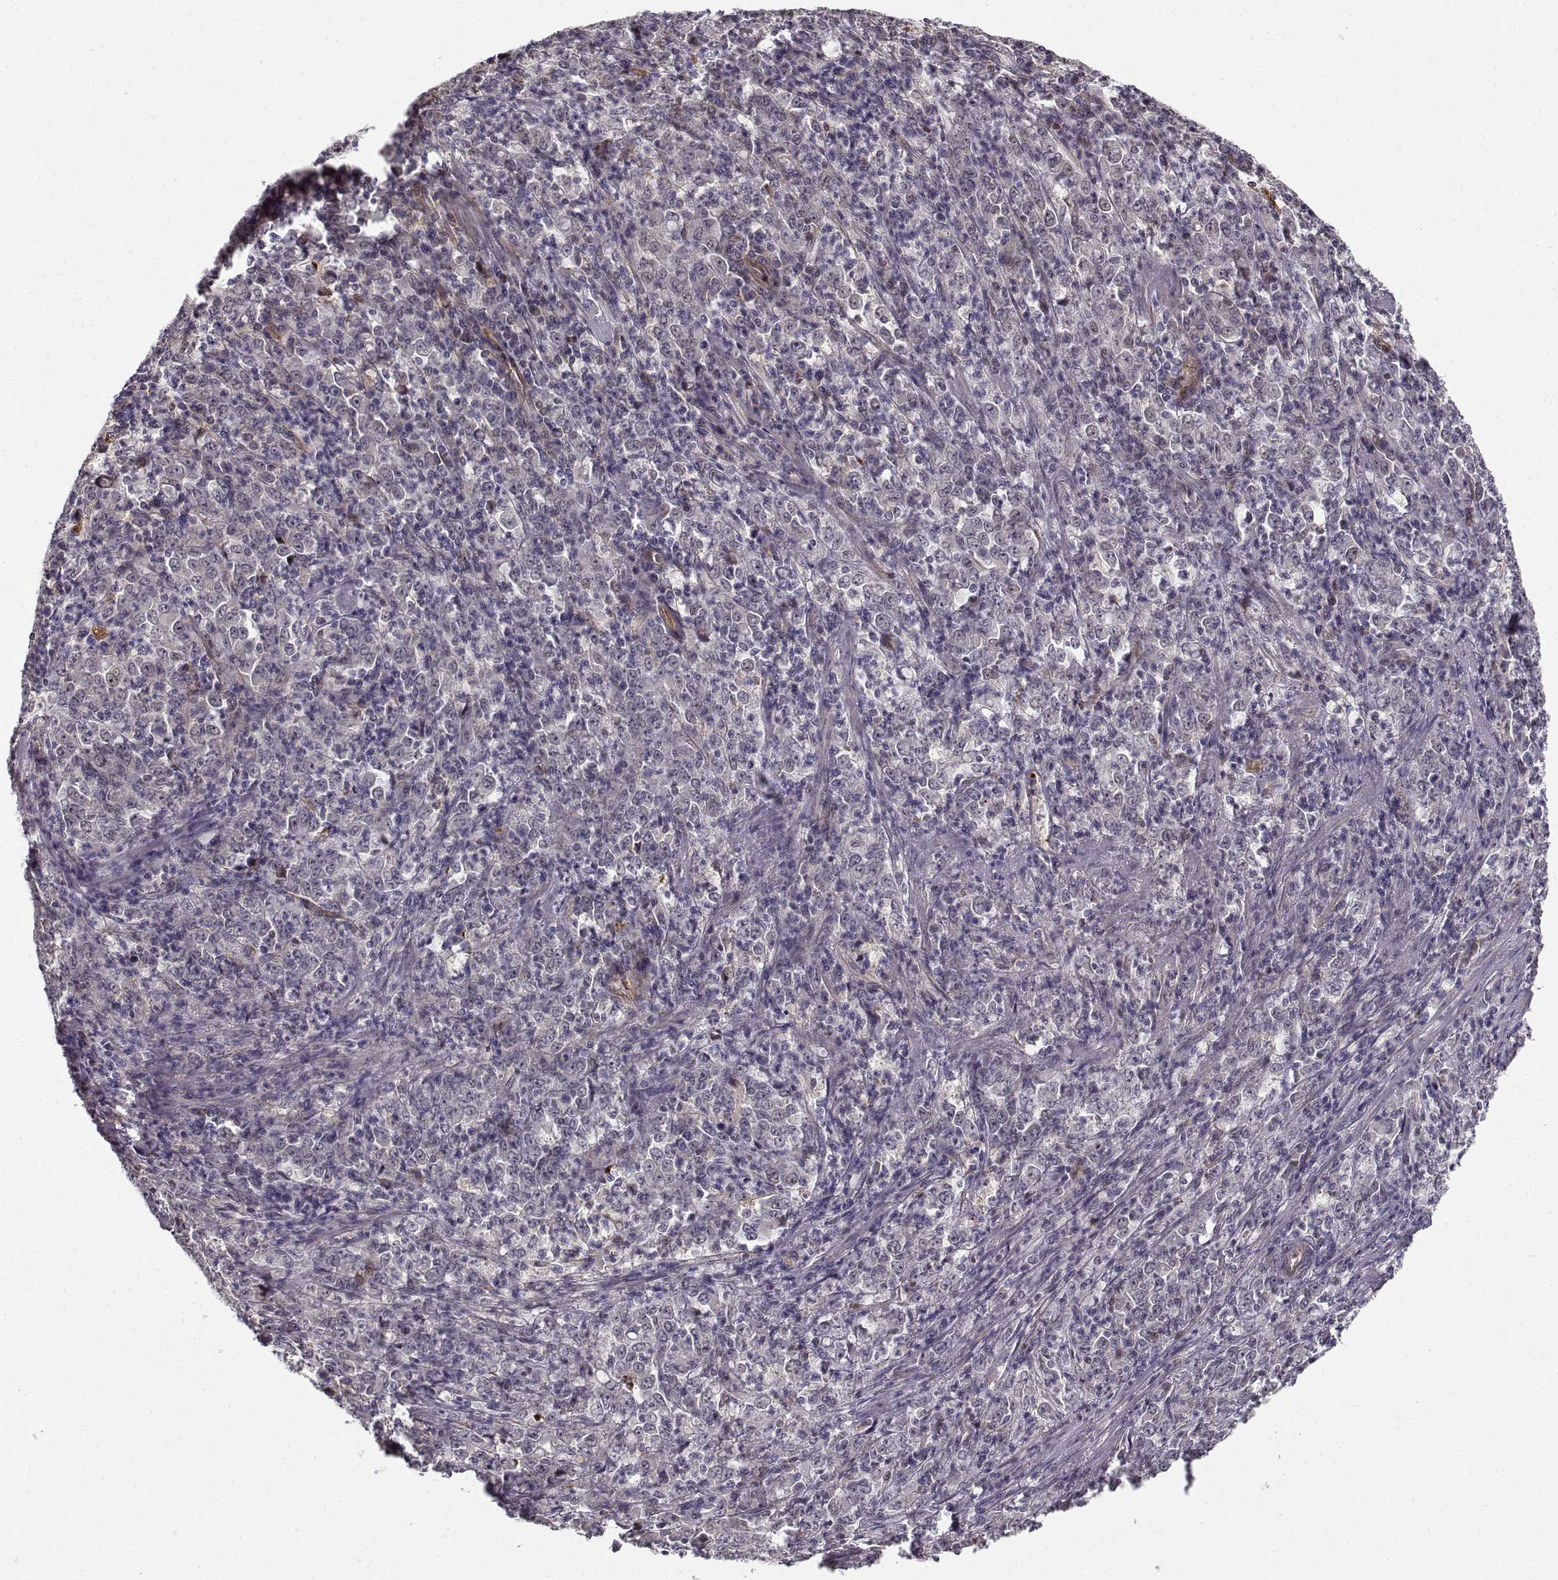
{"staining": {"intensity": "negative", "quantity": "none", "location": "none"}, "tissue": "stomach cancer", "cell_type": "Tumor cells", "image_type": "cancer", "snomed": [{"axis": "morphology", "description": "Adenocarcinoma, NOS"}, {"axis": "topography", "description": "Stomach, lower"}], "caption": "Immunohistochemical staining of adenocarcinoma (stomach) shows no significant staining in tumor cells.", "gene": "RGS9BP", "patient": {"sex": "female", "age": 71}}